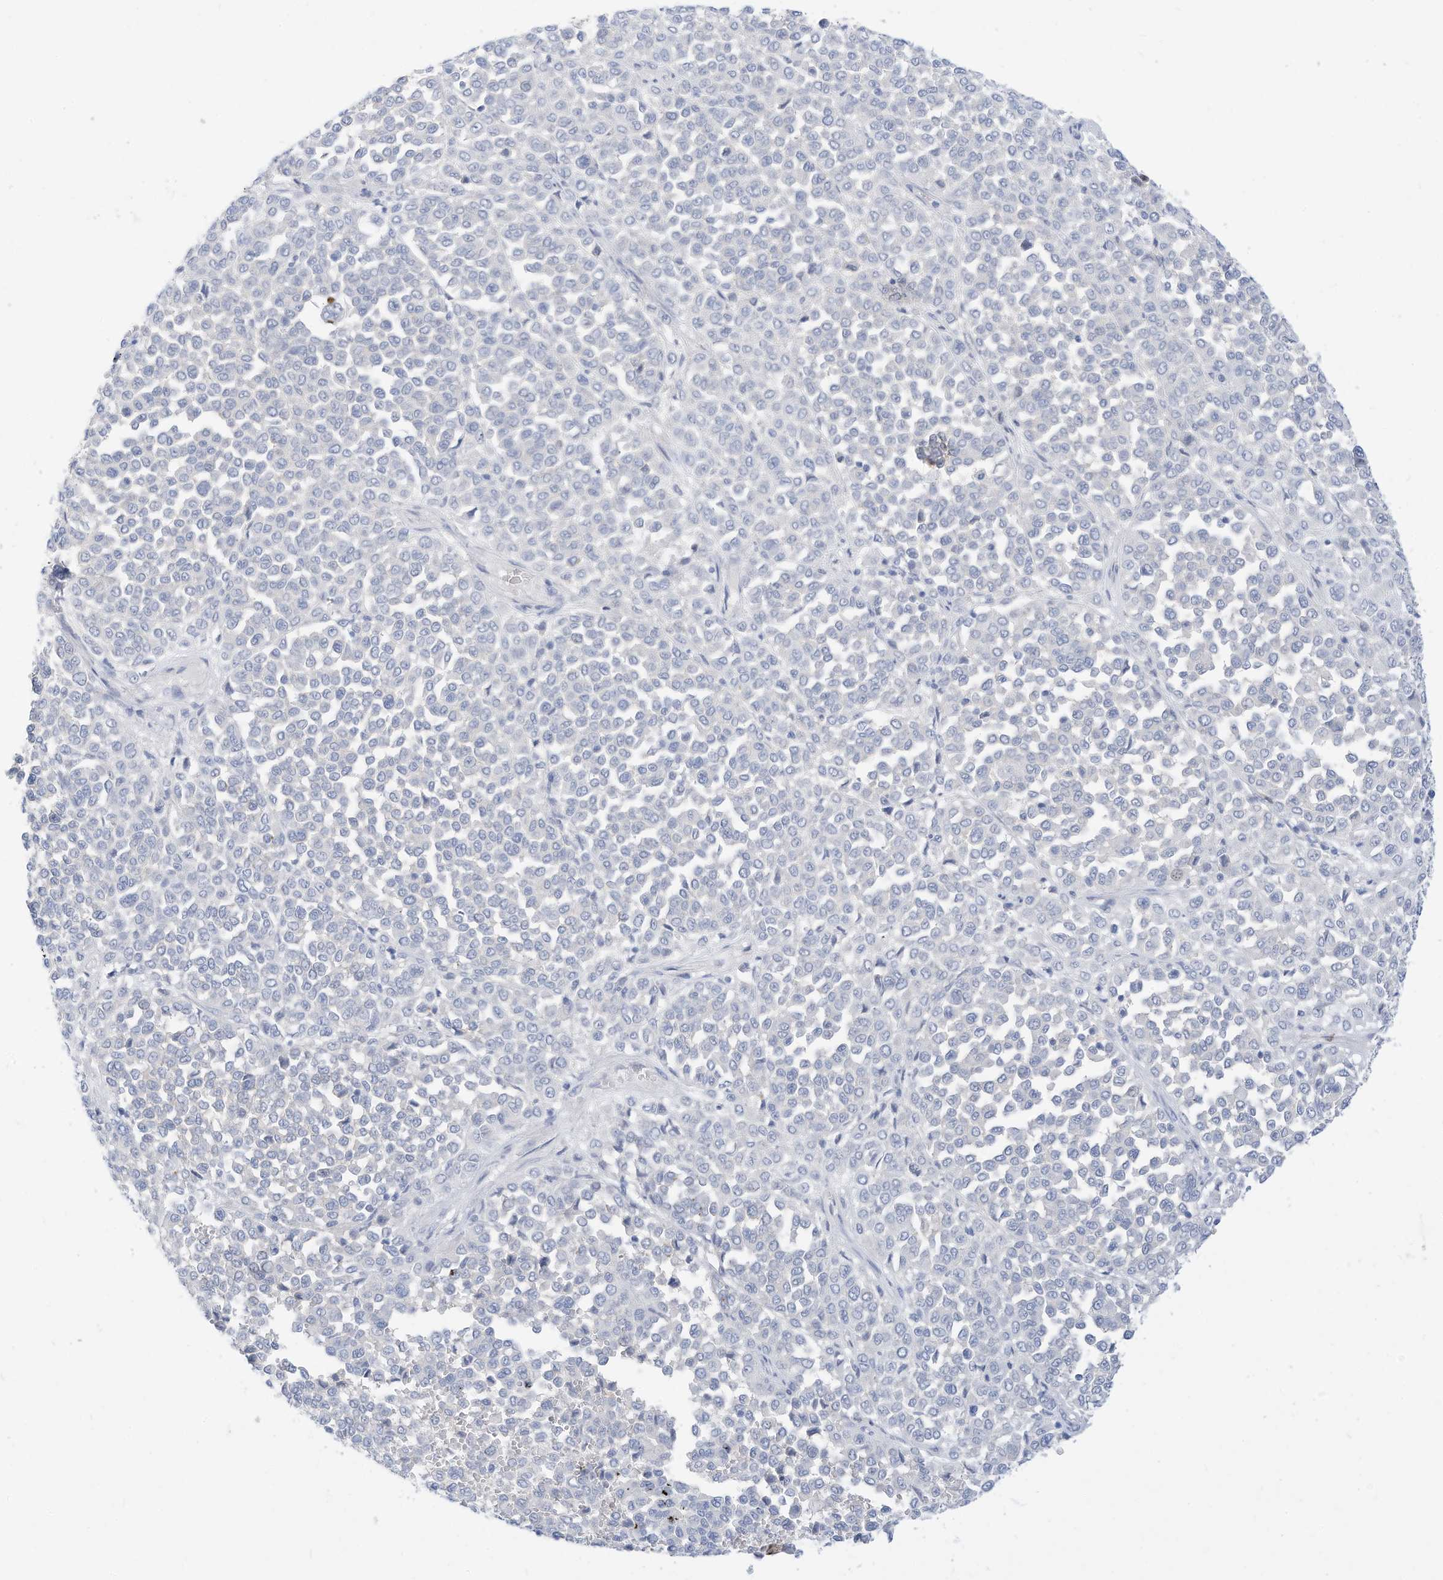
{"staining": {"intensity": "negative", "quantity": "none", "location": "none"}, "tissue": "melanoma", "cell_type": "Tumor cells", "image_type": "cancer", "snomed": [{"axis": "morphology", "description": "Malignant melanoma, Metastatic site"}, {"axis": "topography", "description": "Pancreas"}], "caption": "High power microscopy photomicrograph of an IHC photomicrograph of melanoma, revealing no significant staining in tumor cells.", "gene": "SPOCD1", "patient": {"sex": "female", "age": 30}}